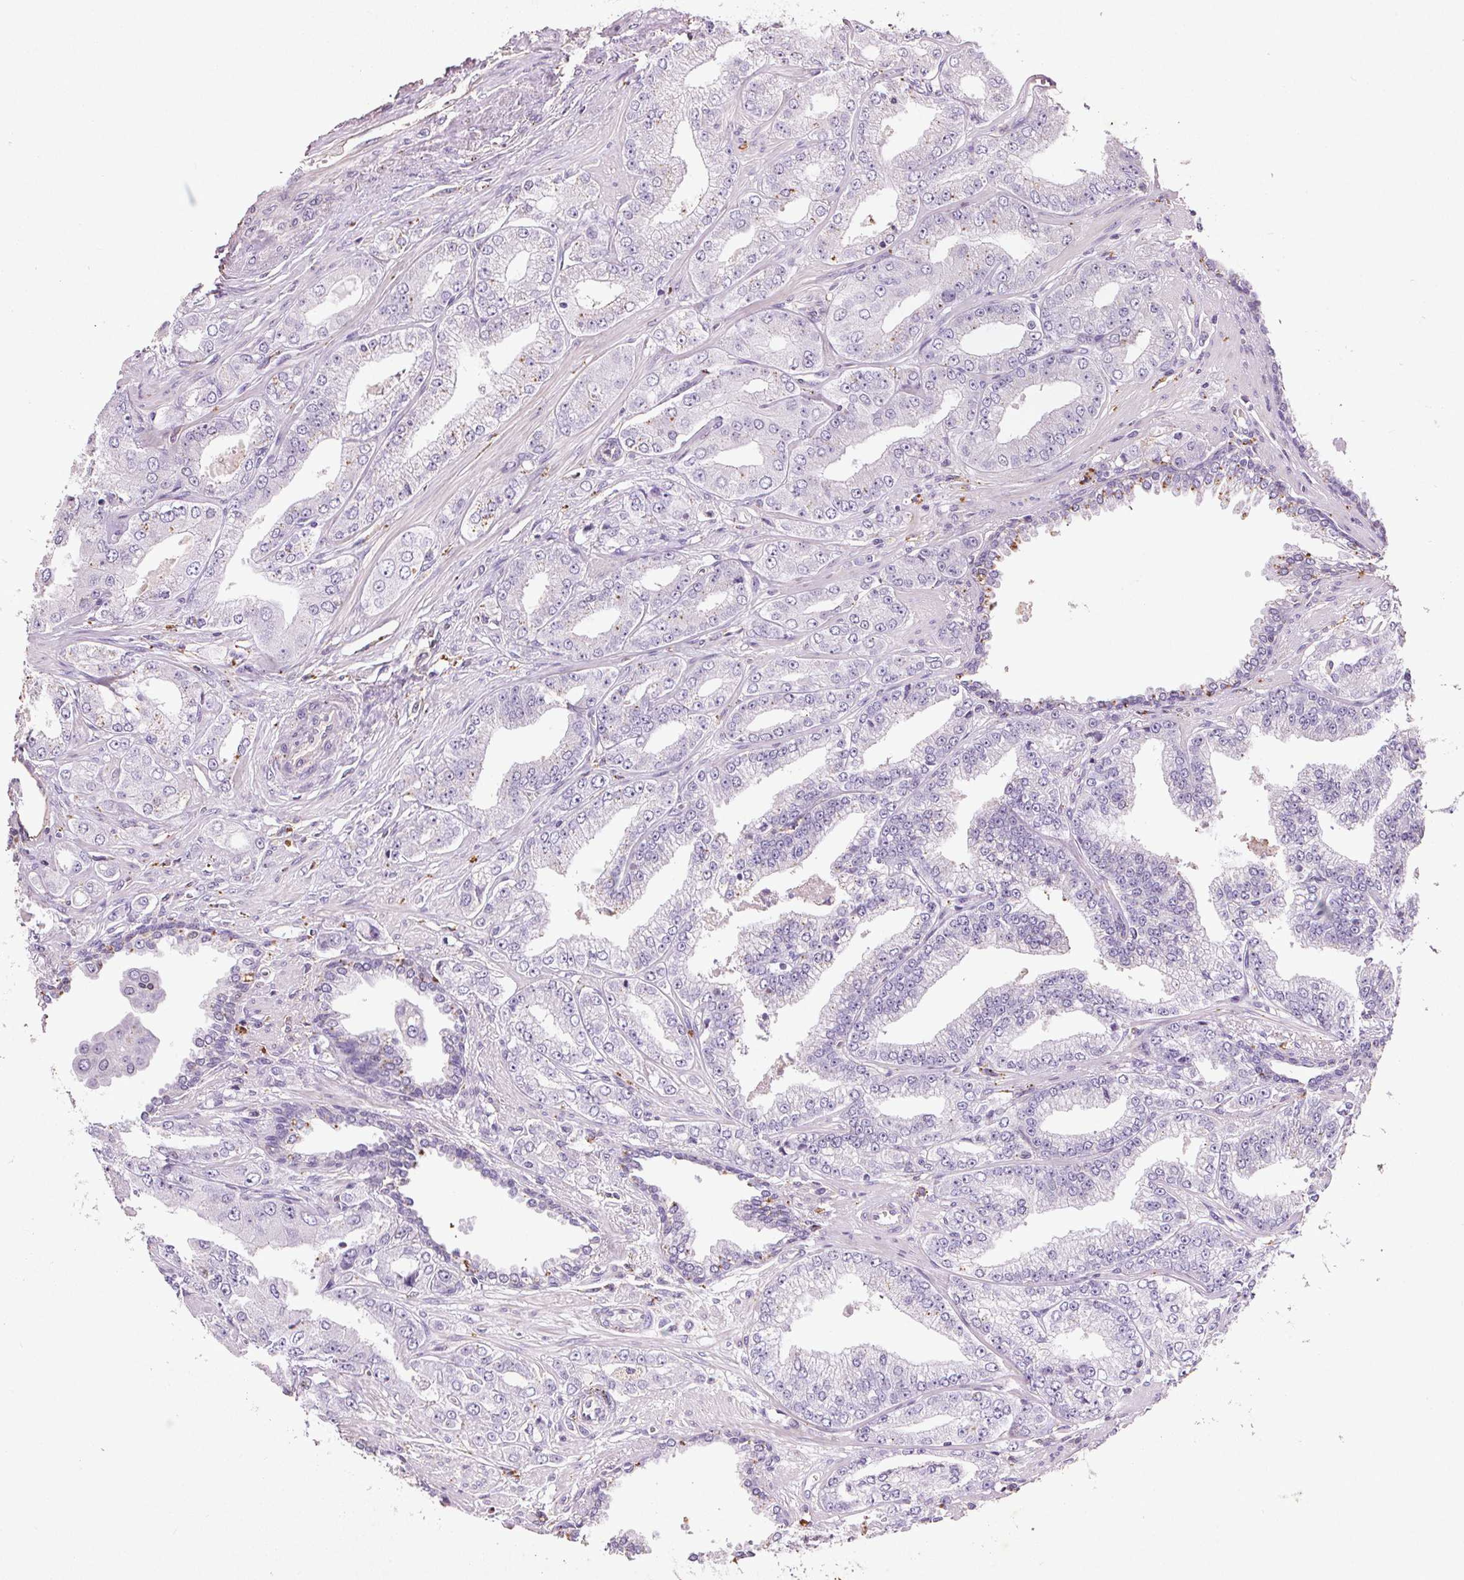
{"staining": {"intensity": "negative", "quantity": "none", "location": "none"}, "tissue": "prostate cancer", "cell_type": "Tumor cells", "image_type": "cancer", "snomed": [{"axis": "morphology", "description": "Adenocarcinoma, Low grade"}, {"axis": "topography", "description": "Prostate"}], "caption": "Prostate adenocarcinoma (low-grade) was stained to show a protein in brown. There is no significant expression in tumor cells. (Stains: DAB immunohistochemistry (IHC) with hematoxylin counter stain, Microscopy: brightfield microscopy at high magnification).", "gene": "C19orf84", "patient": {"sex": "male", "age": 60}}